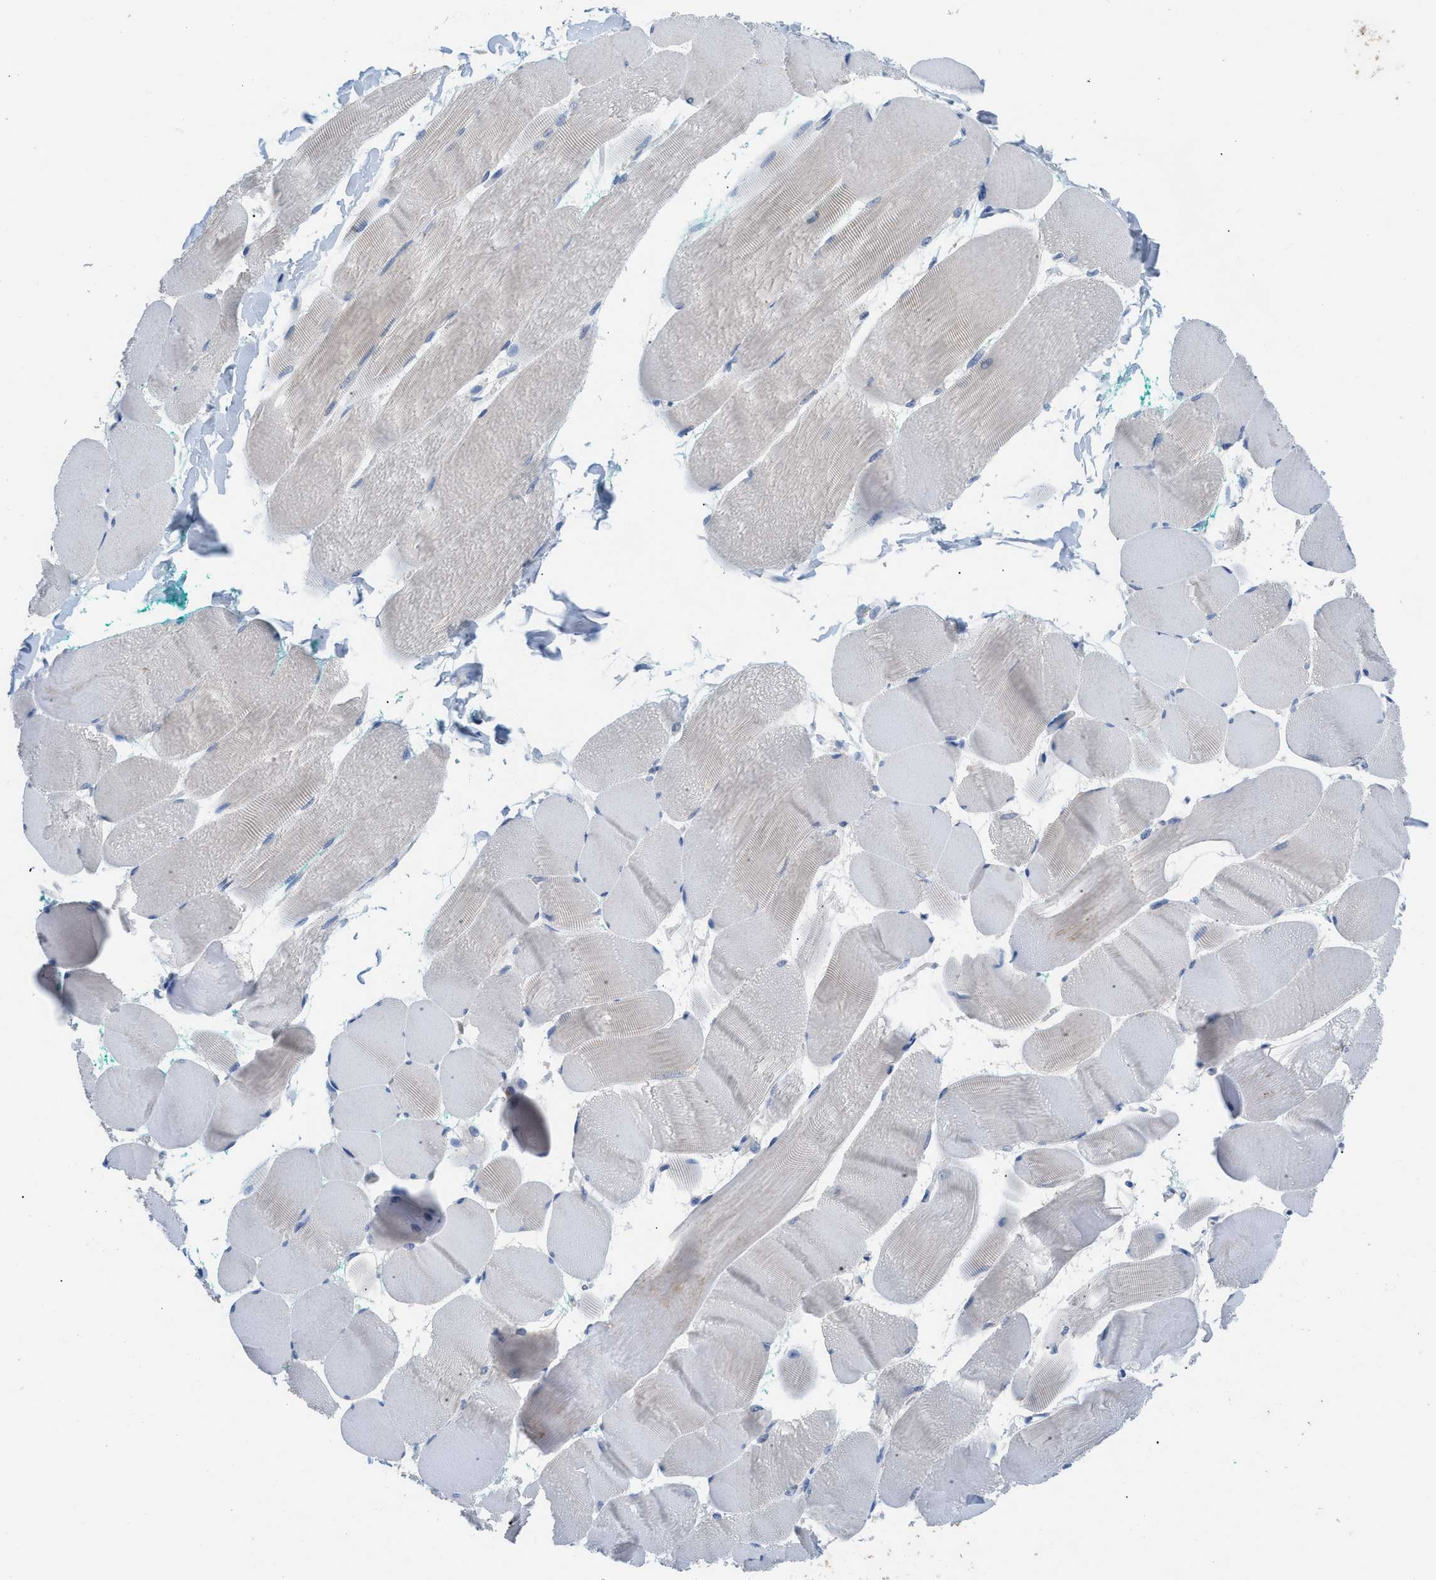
{"staining": {"intensity": "negative", "quantity": "none", "location": "none"}, "tissue": "skeletal muscle", "cell_type": "Myocytes", "image_type": "normal", "snomed": [{"axis": "morphology", "description": "Normal tissue, NOS"}, {"axis": "morphology", "description": "Squamous cell carcinoma, NOS"}, {"axis": "topography", "description": "Skeletal muscle"}], "caption": "A high-resolution image shows IHC staining of benign skeletal muscle, which shows no significant positivity in myocytes.", "gene": "HPX", "patient": {"sex": "male", "age": 51}}